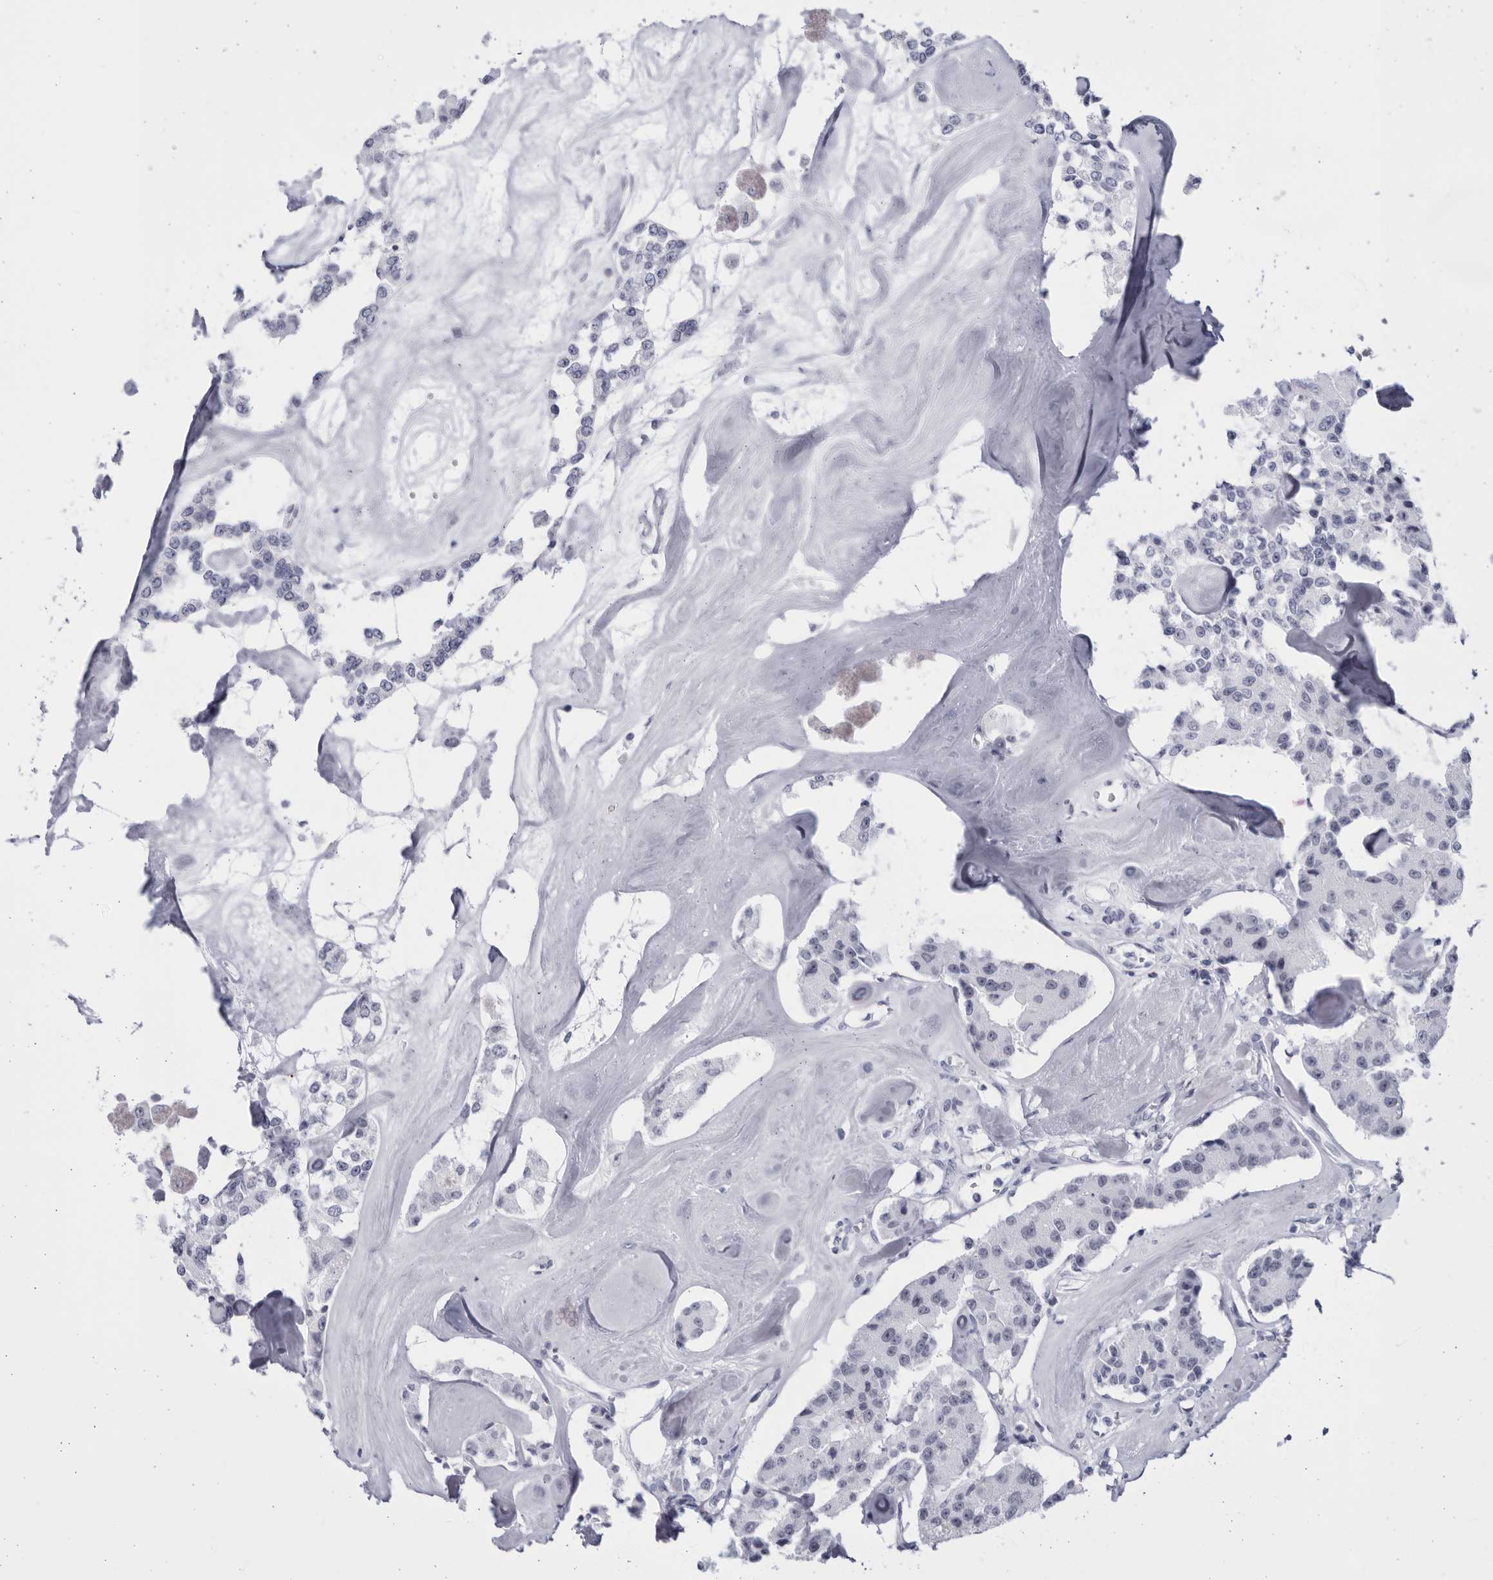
{"staining": {"intensity": "negative", "quantity": "none", "location": "none"}, "tissue": "carcinoid", "cell_type": "Tumor cells", "image_type": "cancer", "snomed": [{"axis": "morphology", "description": "Carcinoid, malignant, NOS"}, {"axis": "topography", "description": "Pancreas"}], "caption": "Tumor cells are negative for protein expression in human carcinoid (malignant).", "gene": "CCDC181", "patient": {"sex": "male", "age": 41}}